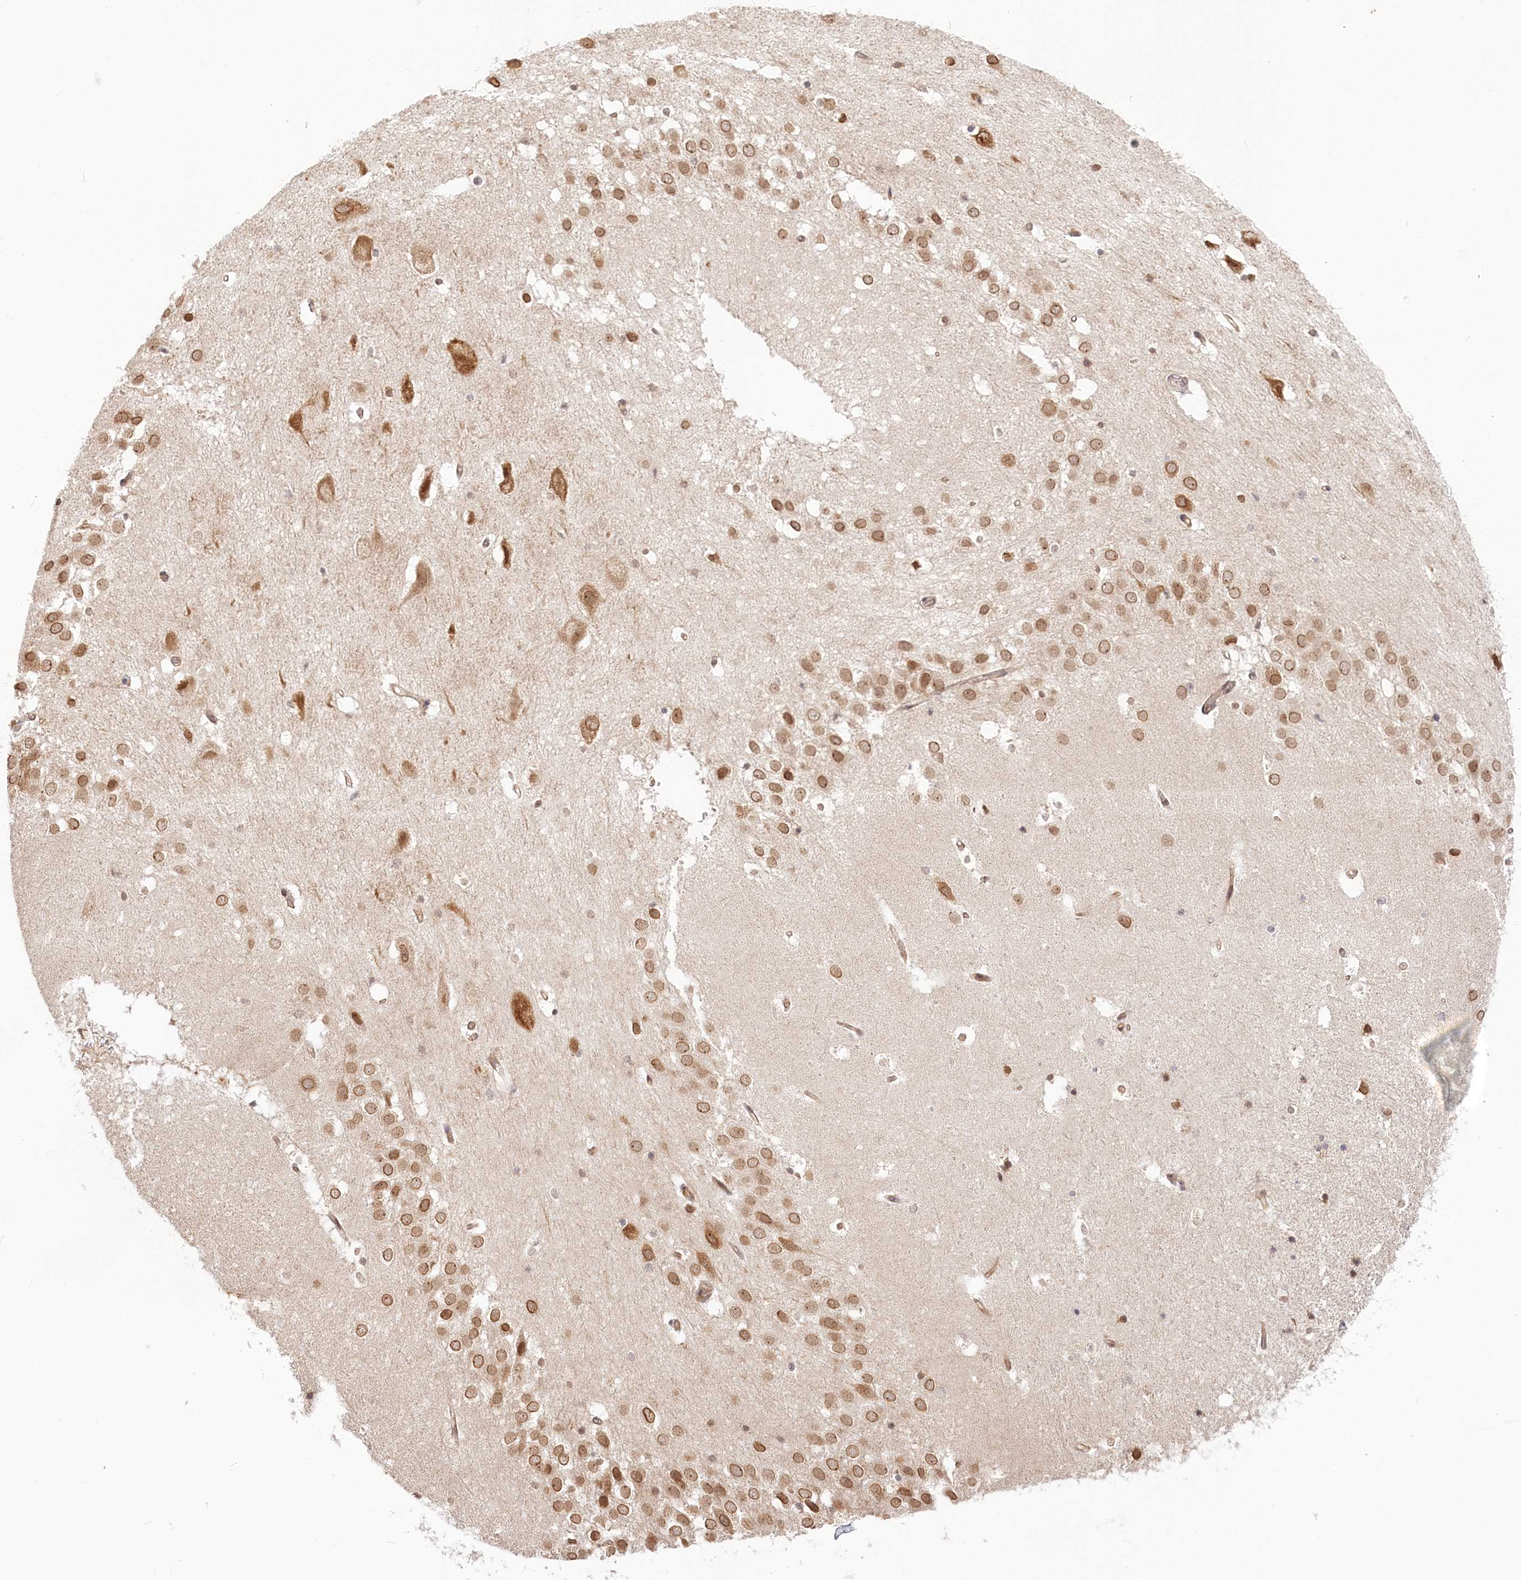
{"staining": {"intensity": "moderate", "quantity": "<25%", "location": "nuclear"}, "tissue": "hippocampus", "cell_type": "Glial cells", "image_type": "normal", "snomed": [{"axis": "morphology", "description": "Normal tissue, NOS"}, {"axis": "topography", "description": "Hippocampus"}], "caption": "DAB immunohistochemical staining of unremarkable hippocampus exhibits moderate nuclear protein expression in about <25% of glial cells. The staining was performed using DAB, with brown indicating positive protein expression. Nuclei are stained blue with hematoxylin.", "gene": "CEP70", "patient": {"sex": "female", "age": 52}}